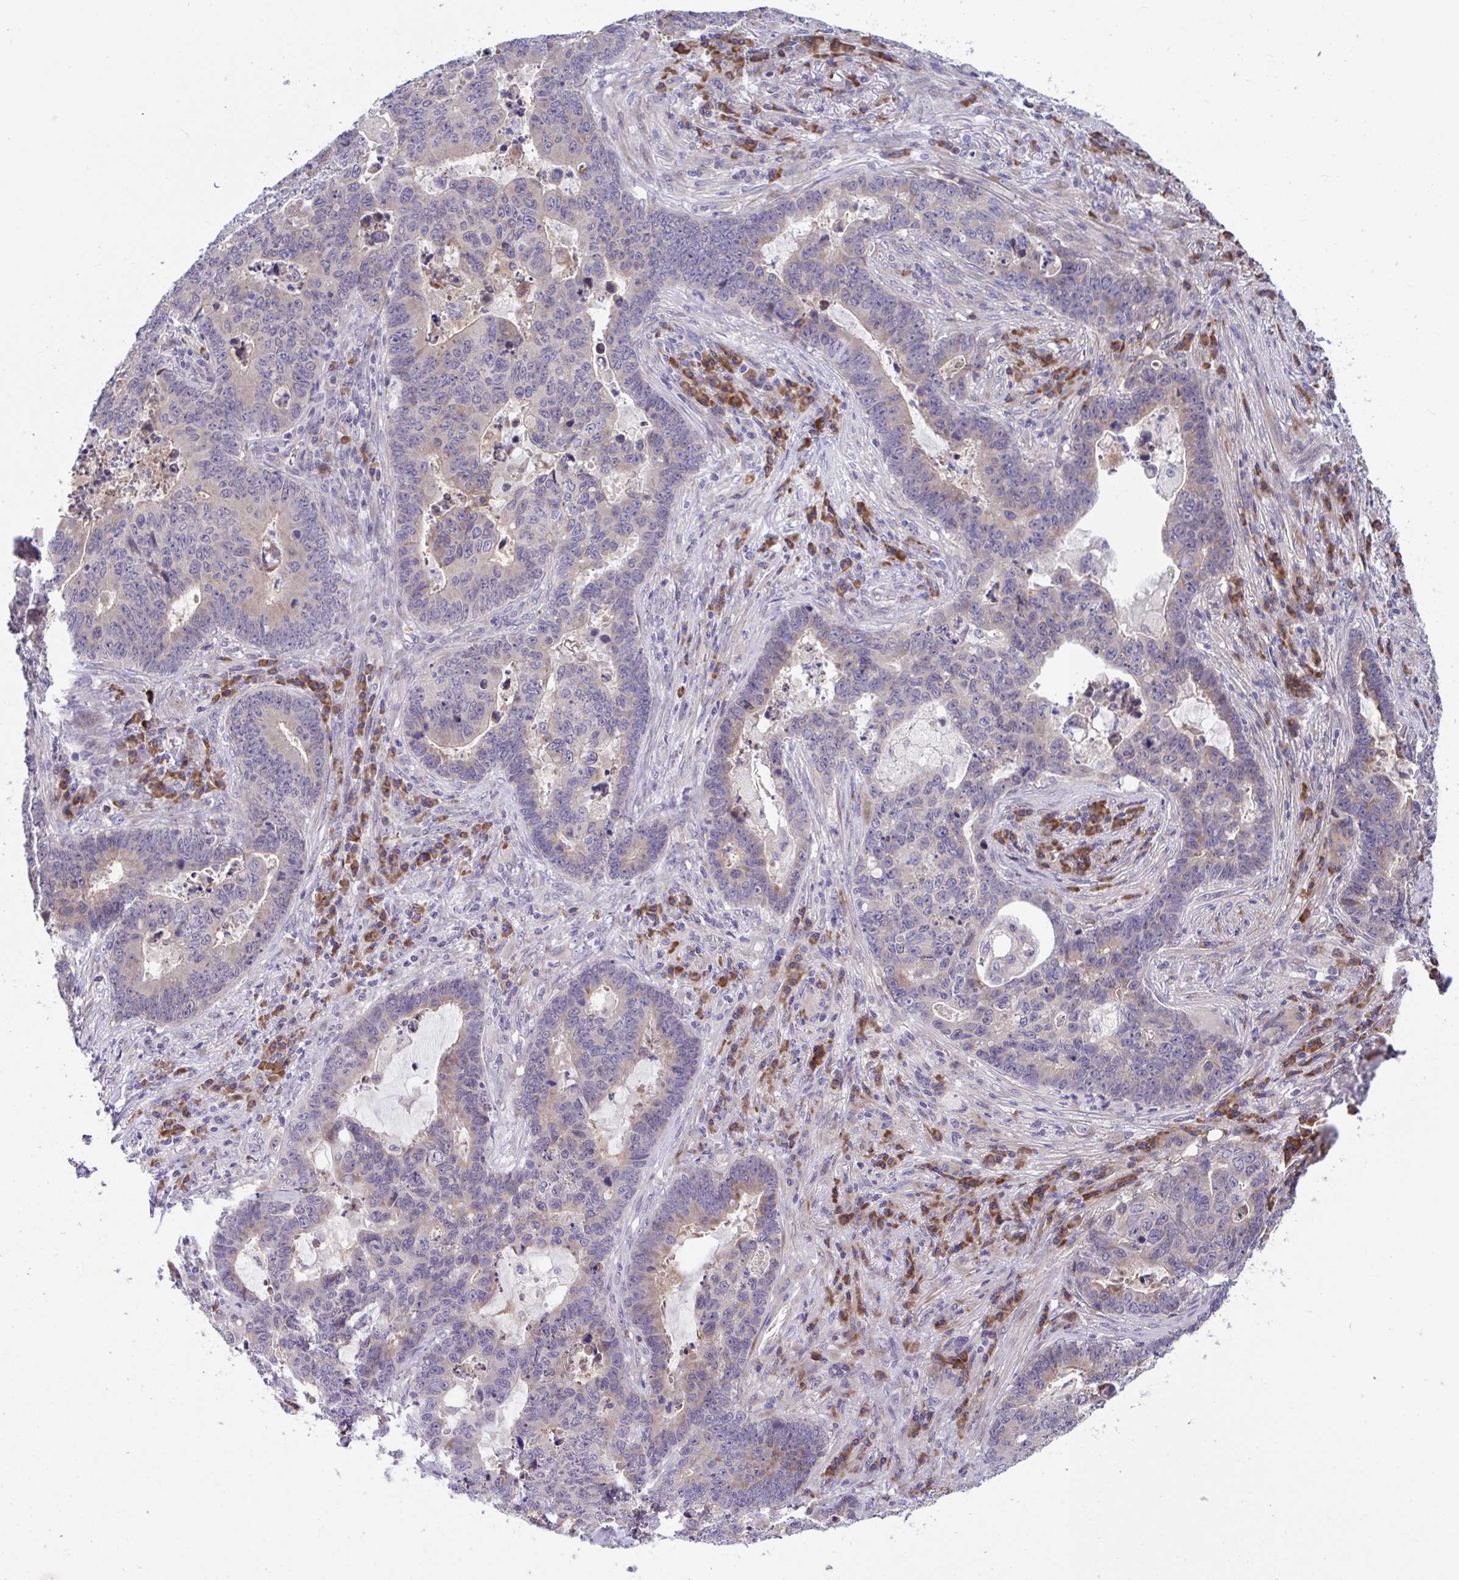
{"staining": {"intensity": "weak", "quantity": "25%-75%", "location": "cytoplasmic/membranous"}, "tissue": "lung cancer", "cell_type": "Tumor cells", "image_type": "cancer", "snomed": [{"axis": "morphology", "description": "Aneuploidy"}, {"axis": "morphology", "description": "Adenocarcinoma, NOS"}, {"axis": "morphology", "description": "Adenocarcinoma primary or metastatic"}, {"axis": "topography", "description": "Lung"}], "caption": "Human lung cancer (adenocarcinoma) stained with a protein marker exhibits weak staining in tumor cells.", "gene": "SUSD4", "patient": {"sex": "female", "age": 75}}